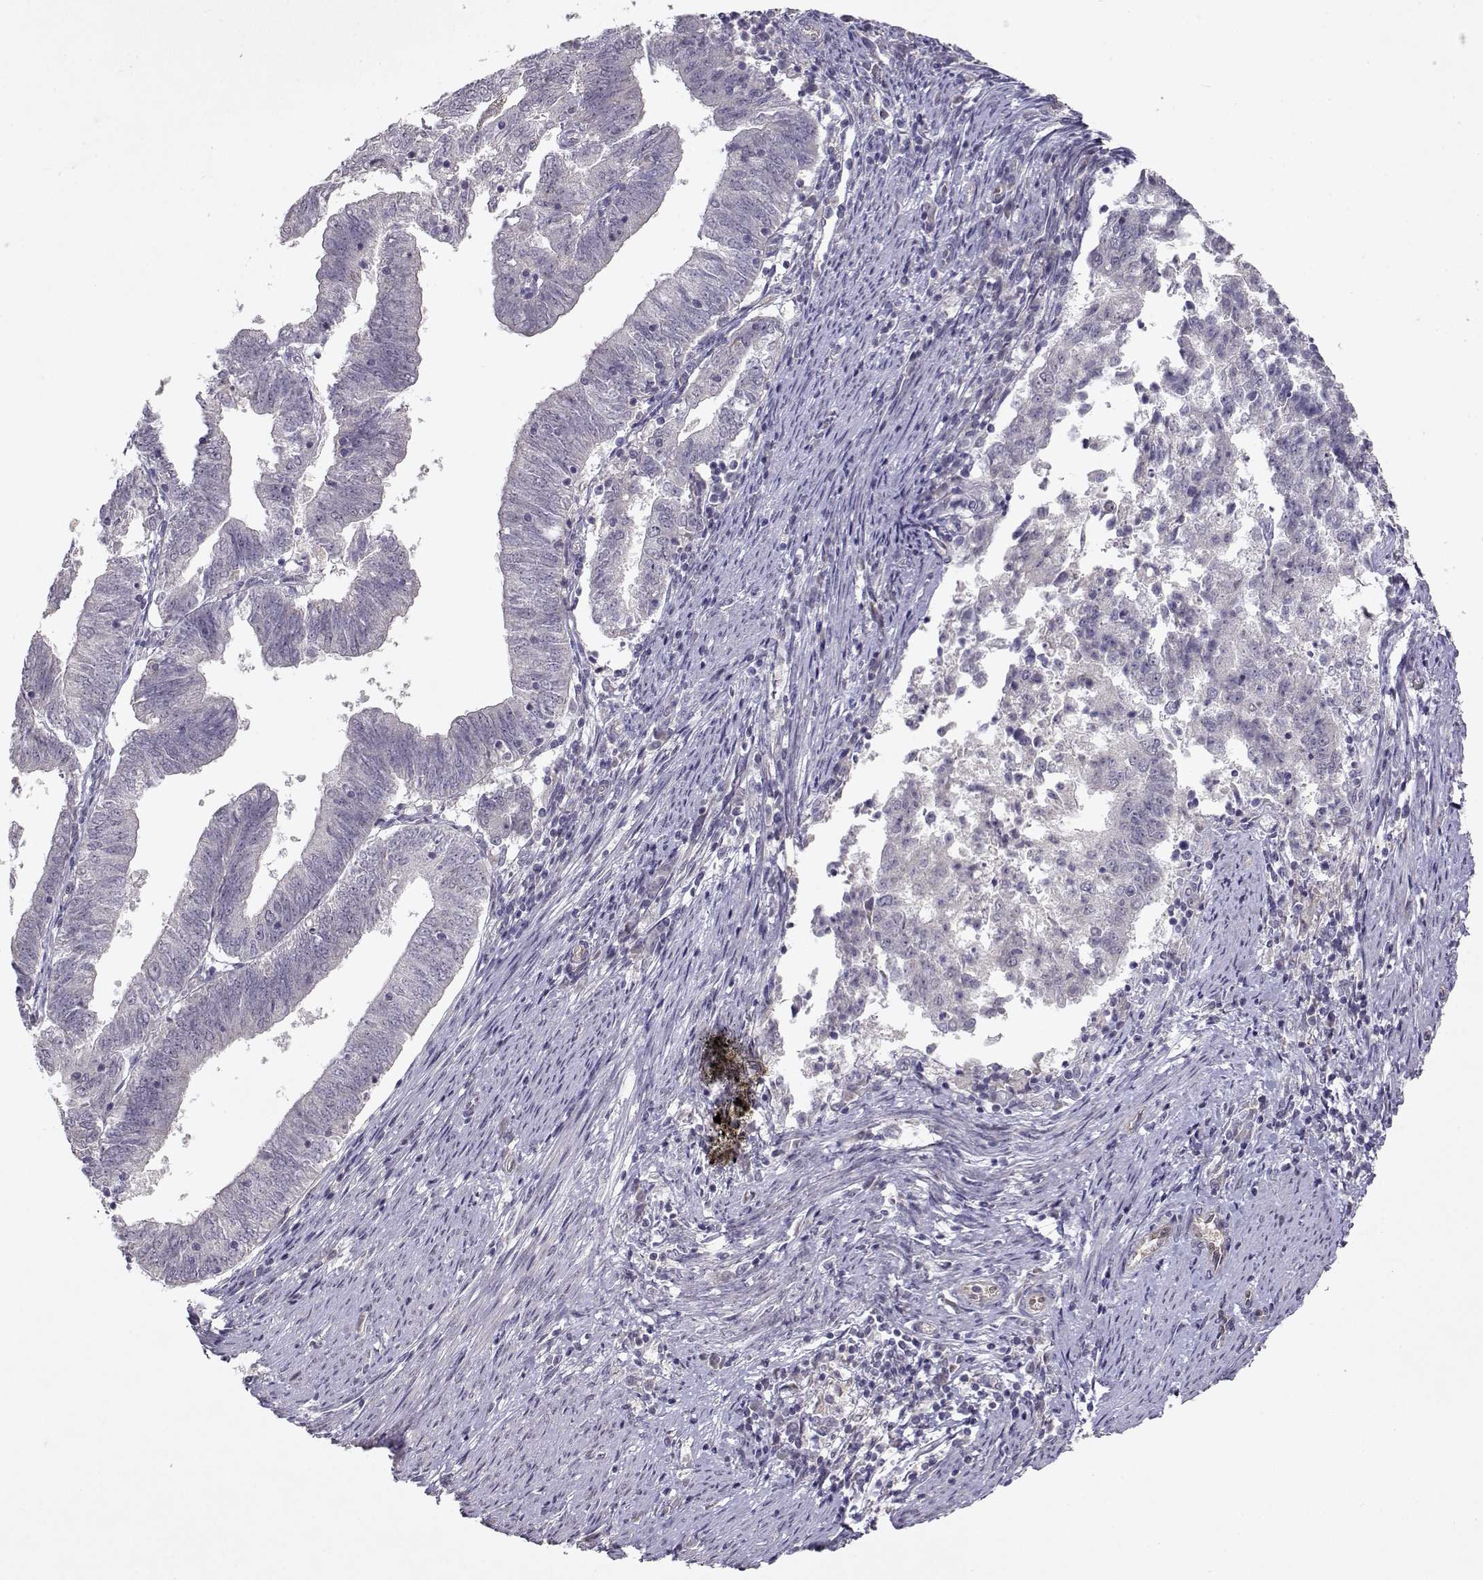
{"staining": {"intensity": "negative", "quantity": "none", "location": "none"}, "tissue": "endometrial cancer", "cell_type": "Tumor cells", "image_type": "cancer", "snomed": [{"axis": "morphology", "description": "Adenocarcinoma, NOS"}, {"axis": "topography", "description": "Endometrium"}], "caption": "The histopathology image displays no significant positivity in tumor cells of endometrial cancer.", "gene": "BMX", "patient": {"sex": "female", "age": 82}}